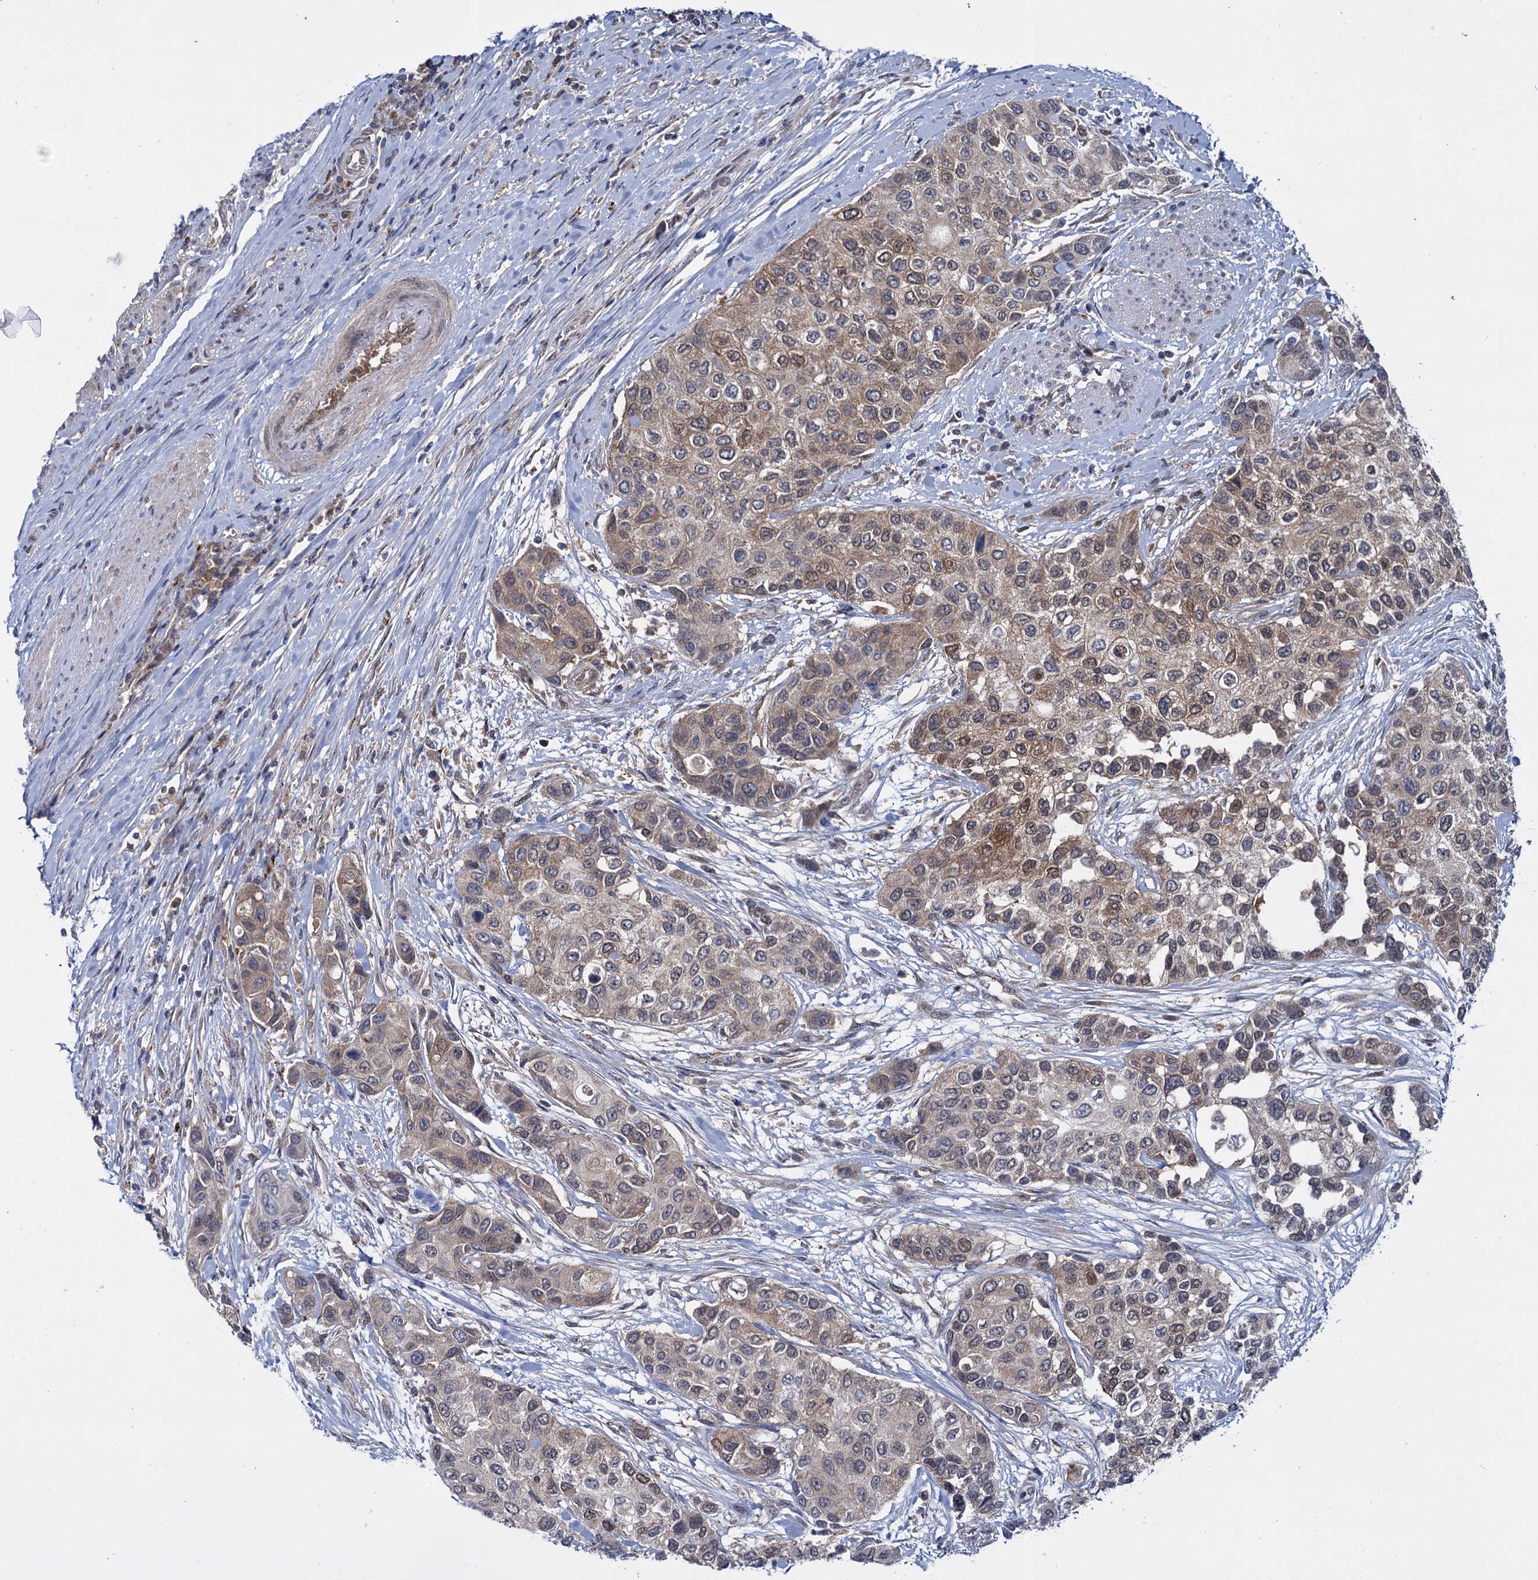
{"staining": {"intensity": "moderate", "quantity": "<25%", "location": "cytoplasmic/membranous"}, "tissue": "urothelial cancer", "cell_type": "Tumor cells", "image_type": "cancer", "snomed": [{"axis": "morphology", "description": "Normal tissue, NOS"}, {"axis": "morphology", "description": "Urothelial carcinoma, High grade"}, {"axis": "topography", "description": "Vascular tissue"}, {"axis": "topography", "description": "Urinary bladder"}], "caption": "Immunohistochemistry (IHC) micrograph of high-grade urothelial carcinoma stained for a protein (brown), which displays low levels of moderate cytoplasmic/membranous staining in approximately <25% of tumor cells.", "gene": "GLO1", "patient": {"sex": "female", "age": 56}}